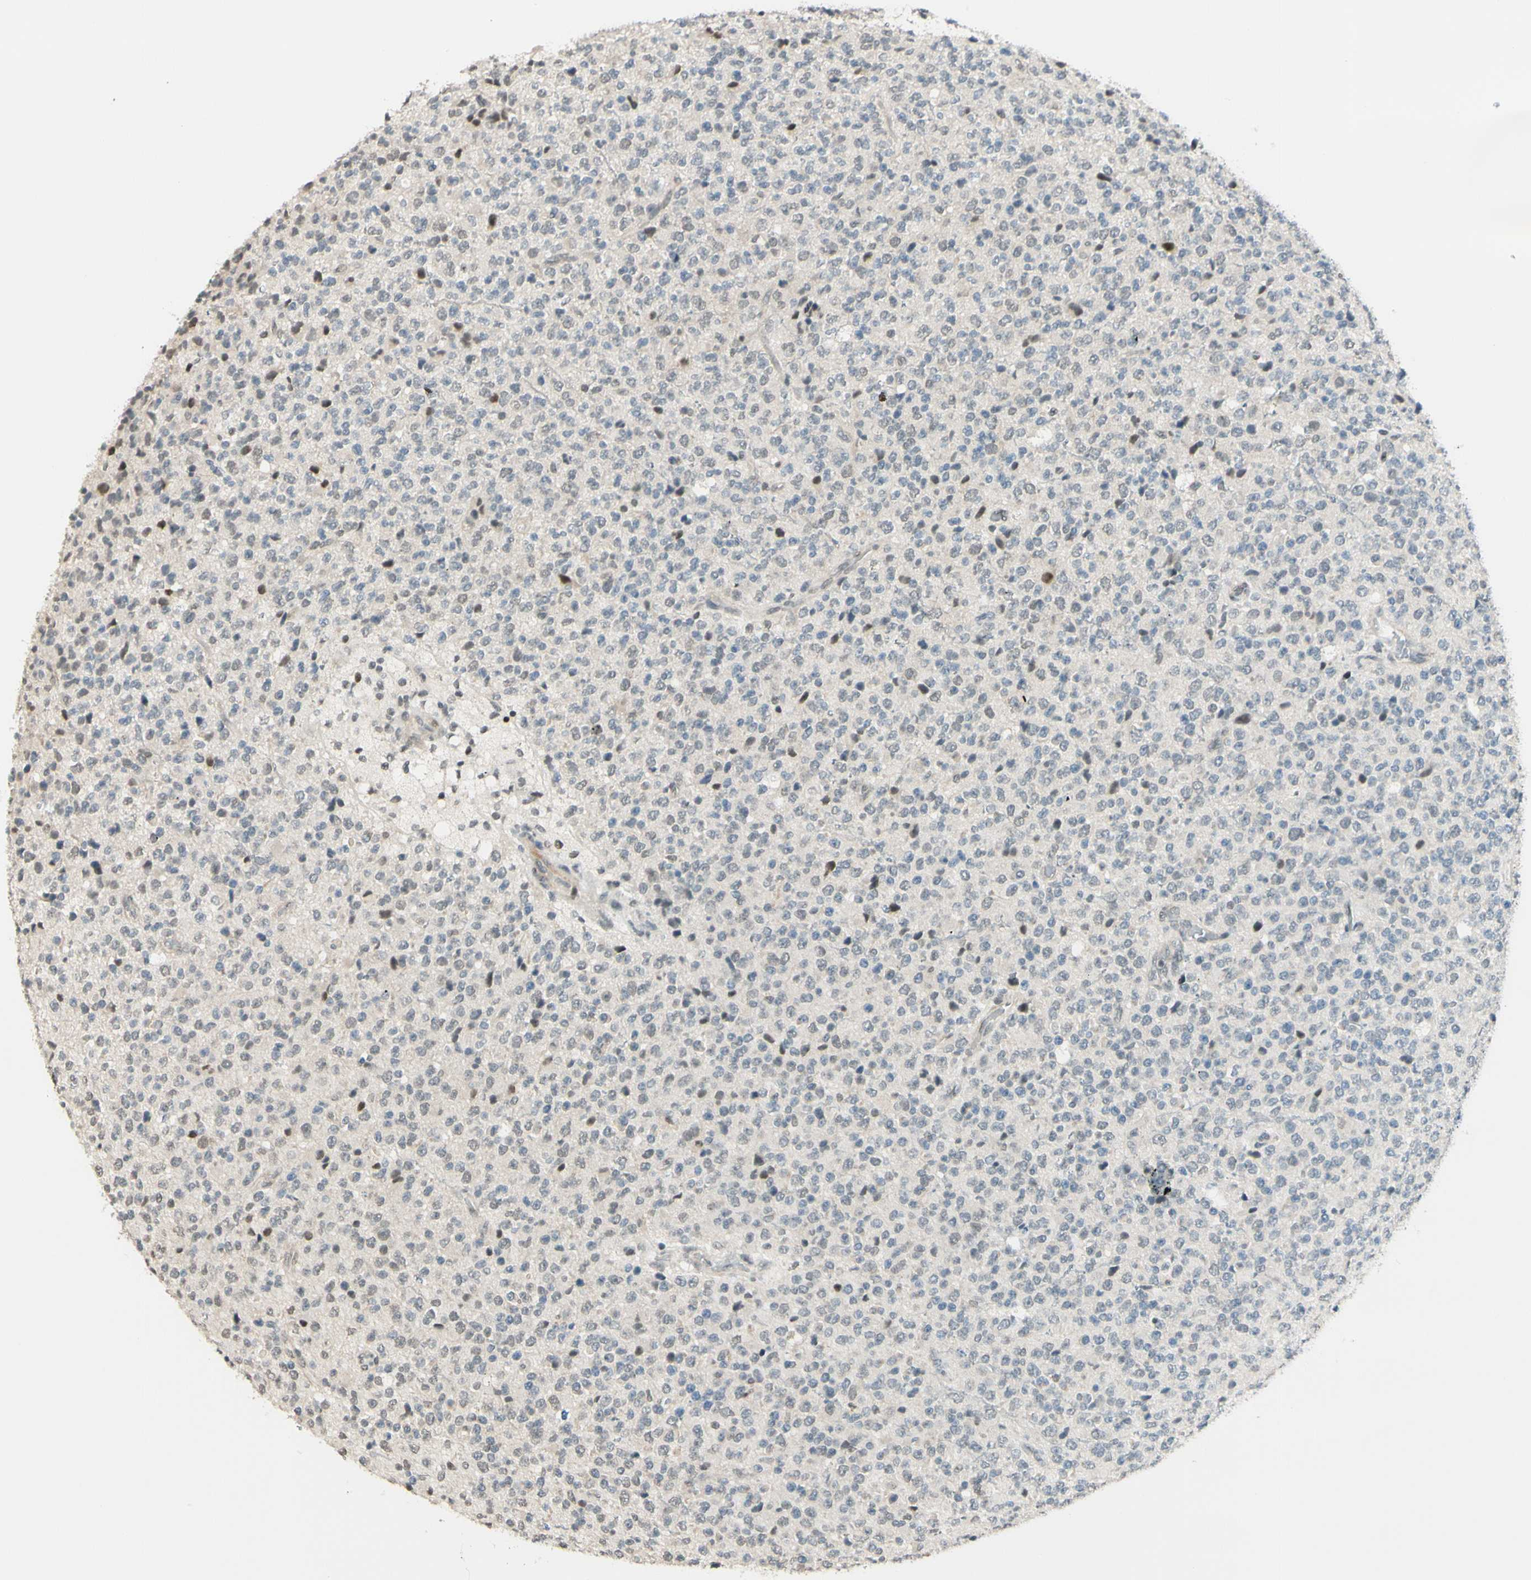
{"staining": {"intensity": "negative", "quantity": "none", "location": "none"}, "tissue": "glioma", "cell_type": "Tumor cells", "image_type": "cancer", "snomed": [{"axis": "morphology", "description": "Glioma, malignant, High grade"}, {"axis": "topography", "description": "pancreas cauda"}], "caption": "High-grade glioma (malignant) stained for a protein using immunohistochemistry exhibits no positivity tumor cells.", "gene": "BRMS1", "patient": {"sex": "male", "age": 60}}